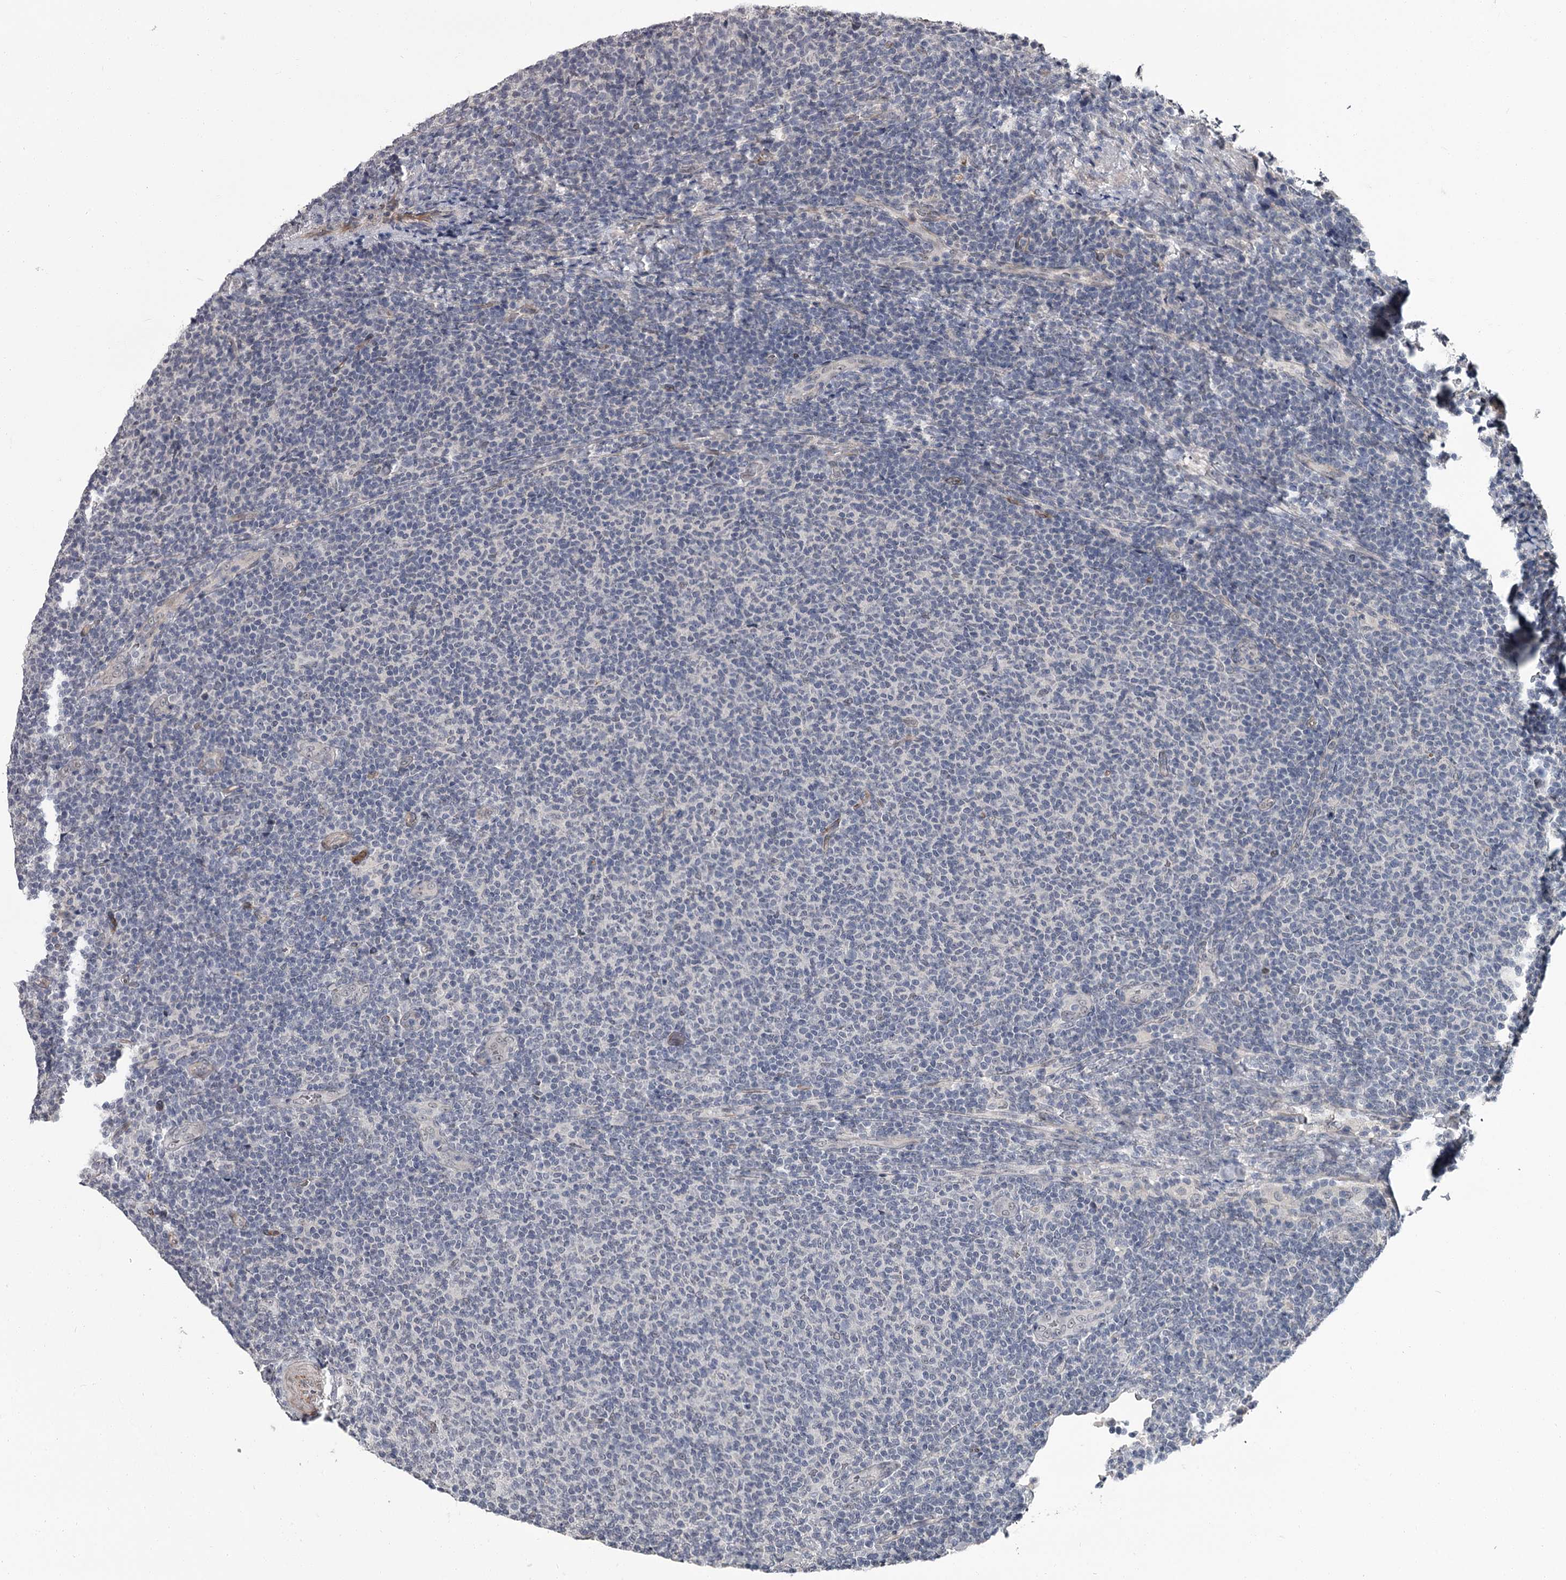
{"staining": {"intensity": "negative", "quantity": "none", "location": "none"}, "tissue": "lymphoma", "cell_type": "Tumor cells", "image_type": "cancer", "snomed": [{"axis": "morphology", "description": "Malignant lymphoma, non-Hodgkin's type, Low grade"}, {"axis": "topography", "description": "Lymph node"}], "caption": "Immunohistochemistry (IHC) micrograph of neoplastic tissue: lymphoma stained with DAB exhibits no significant protein positivity in tumor cells.", "gene": "PRPF40B", "patient": {"sex": "male", "age": 66}}